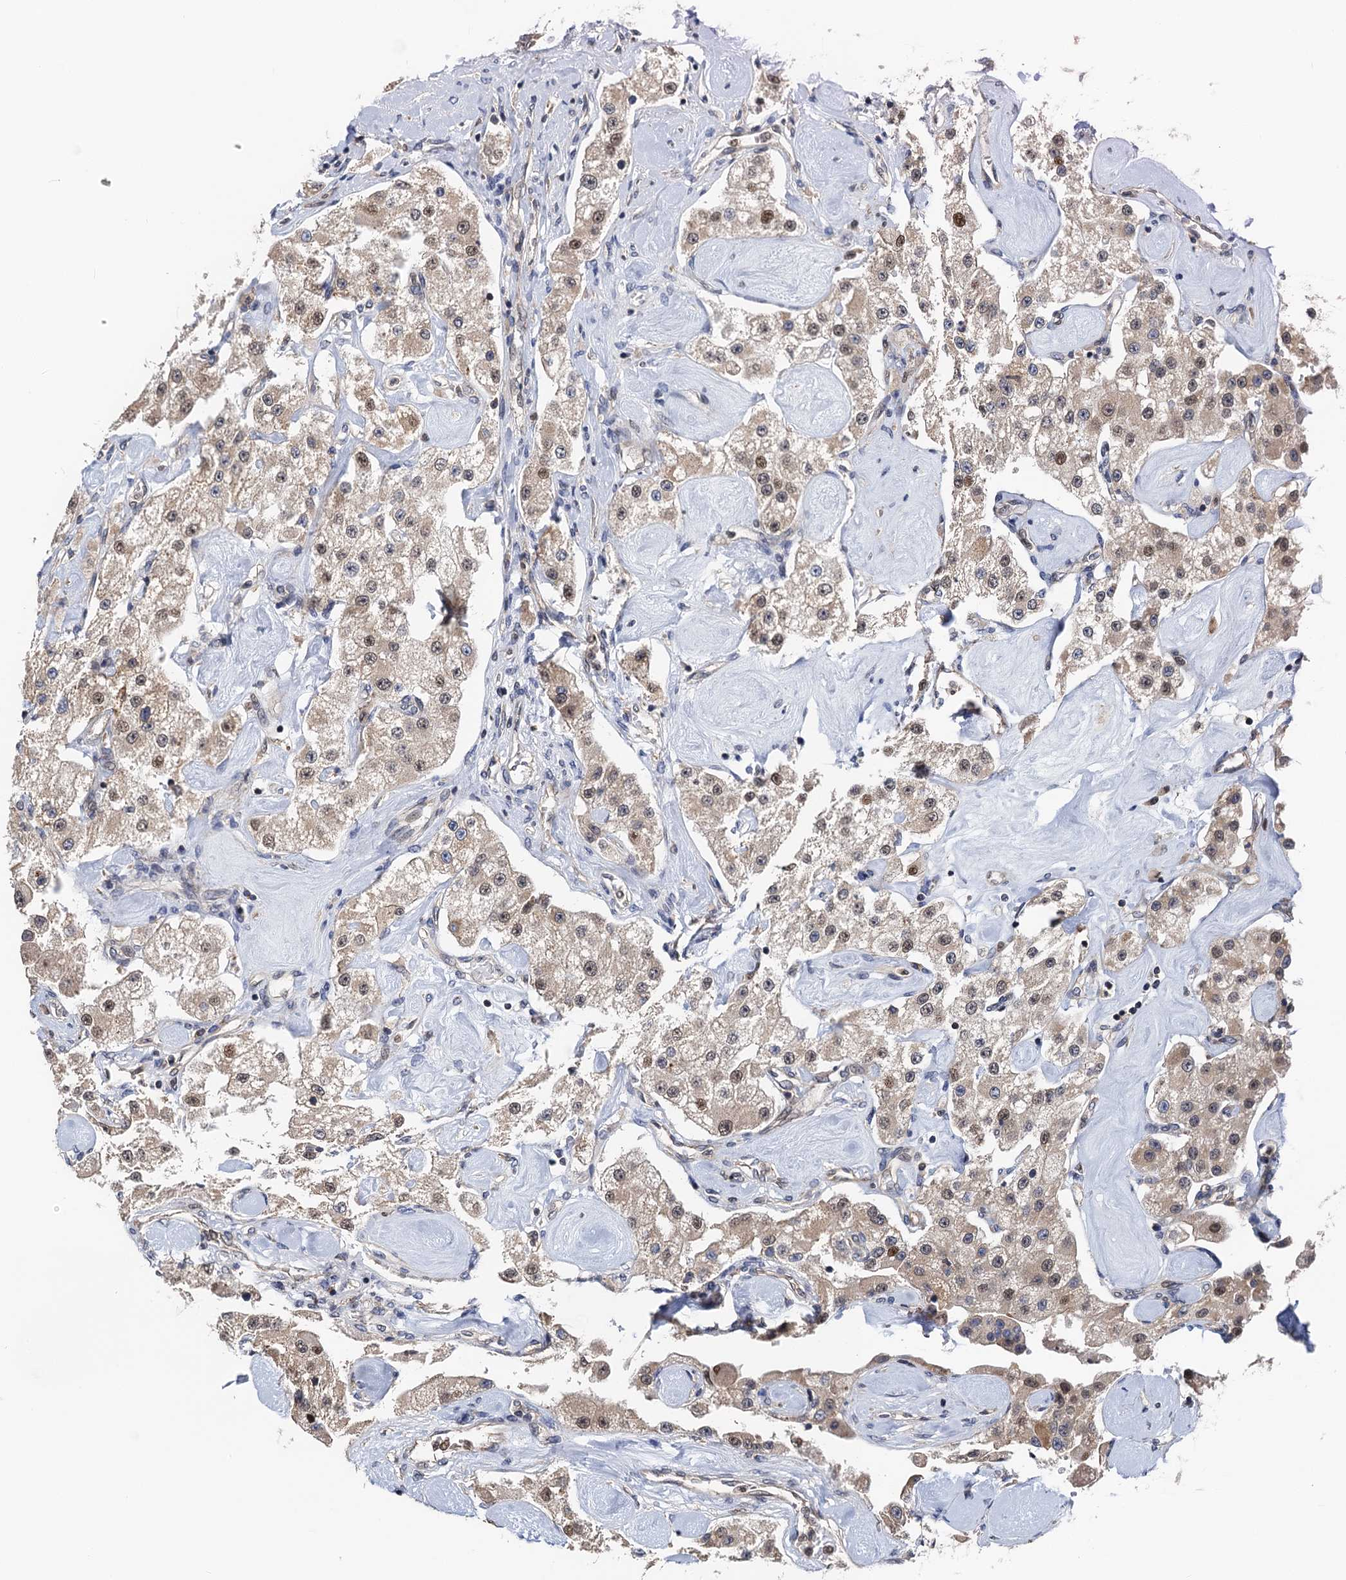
{"staining": {"intensity": "weak", "quantity": ">75%", "location": "cytoplasmic/membranous,nuclear"}, "tissue": "carcinoid", "cell_type": "Tumor cells", "image_type": "cancer", "snomed": [{"axis": "morphology", "description": "Carcinoid, malignant, NOS"}, {"axis": "topography", "description": "Pancreas"}], "caption": "Protein staining reveals weak cytoplasmic/membranous and nuclear staining in about >75% of tumor cells in carcinoid.", "gene": "RNF125", "patient": {"sex": "male", "age": 41}}